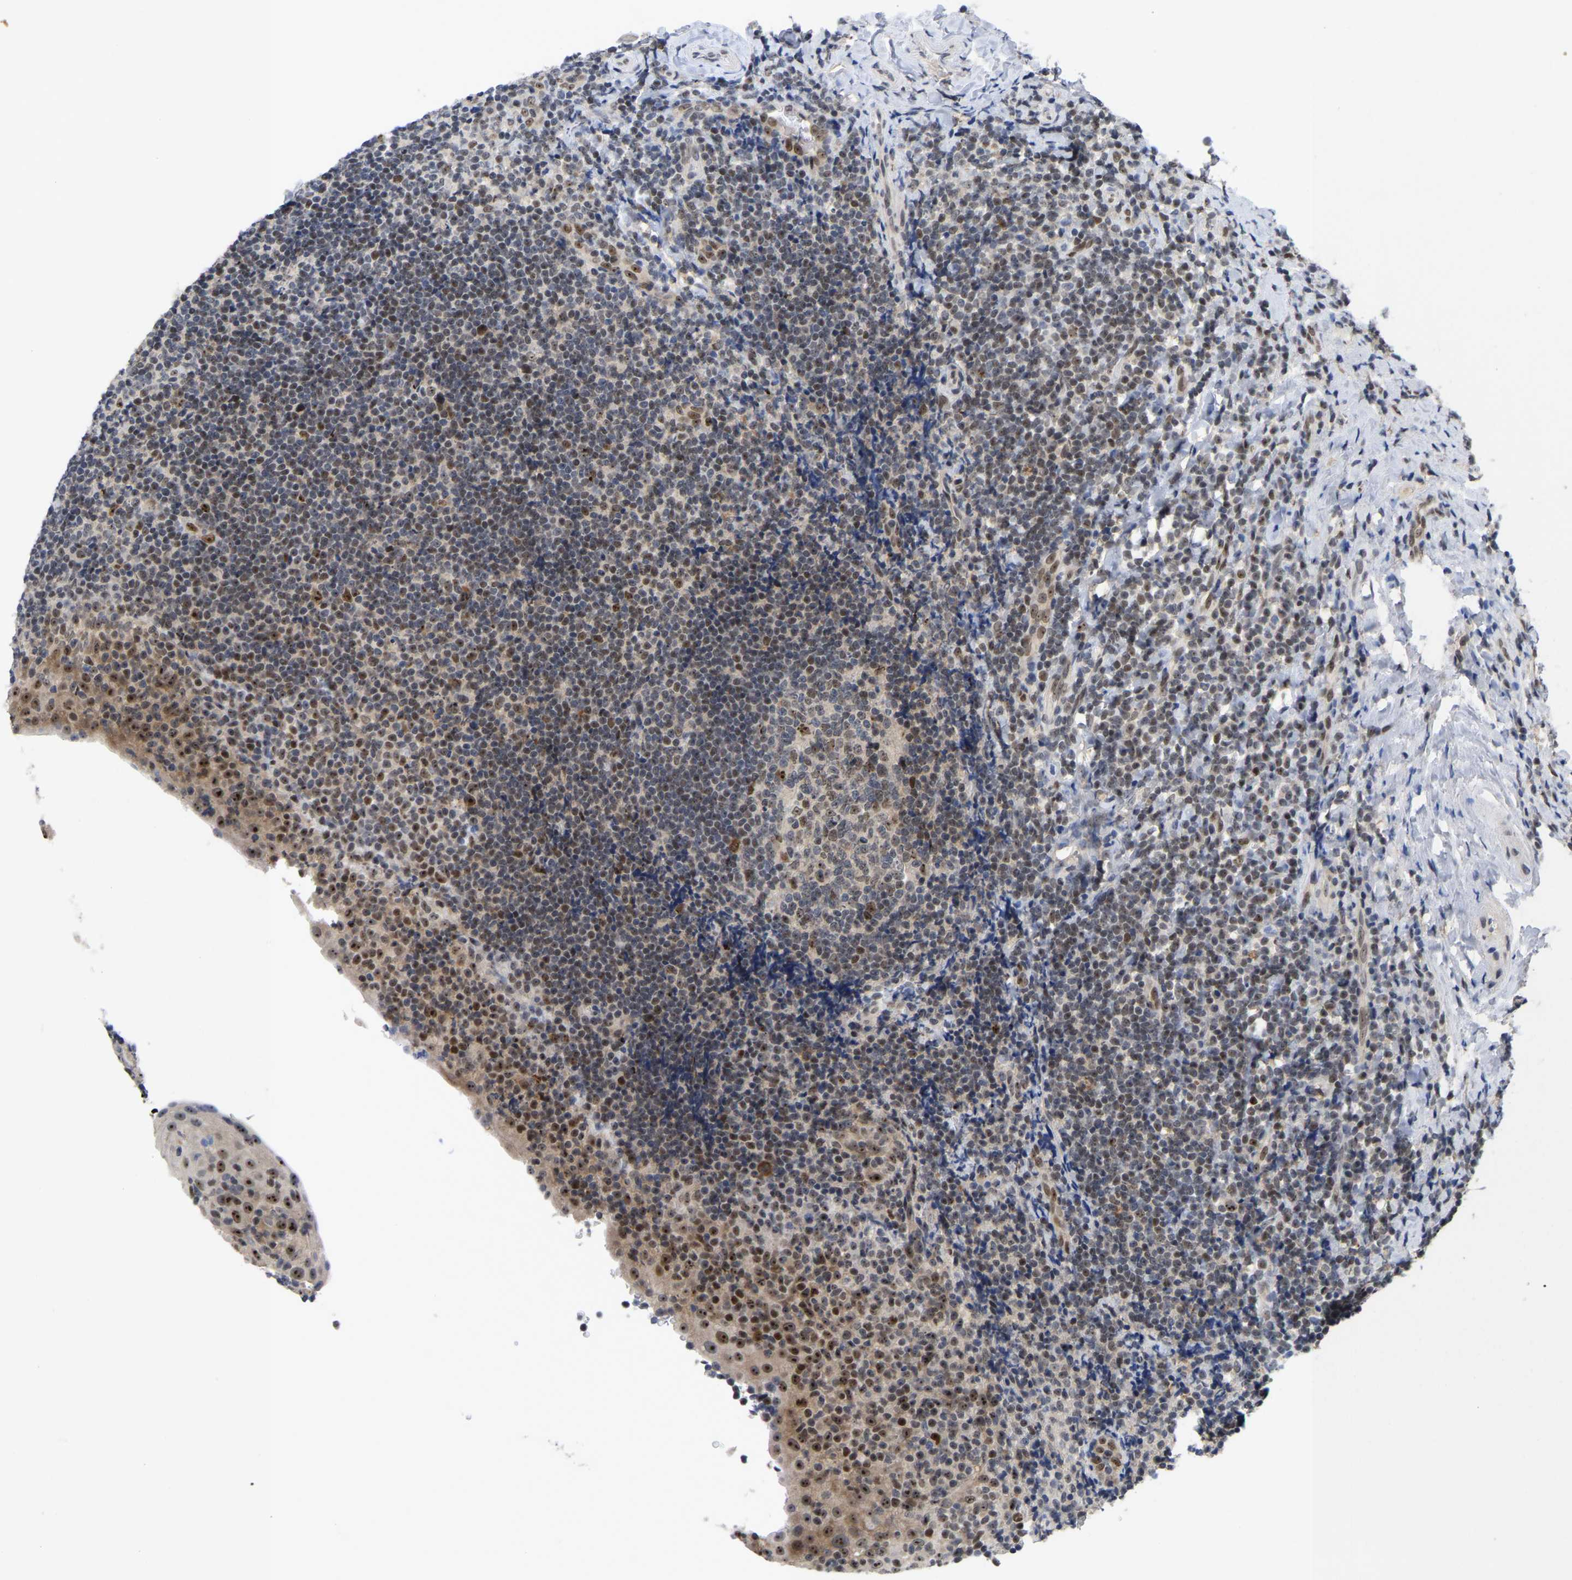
{"staining": {"intensity": "moderate", "quantity": "<25%", "location": "nuclear"}, "tissue": "tonsil", "cell_type": "Germinal center cells", "image_type": "normal", "snomed": [{"axis": "morphology", "description": "Normal tissue, NOS"}, {"axis": "topography", "description": "Tonsil"}], "caption": "An image showing moderate nuclear expression in about <25% of germinal center cells in normal tonsil, as visualized by brown immunohistochemical staining.", "gene": "NLE1", "patient": {"sex": "male", "age": 37}}